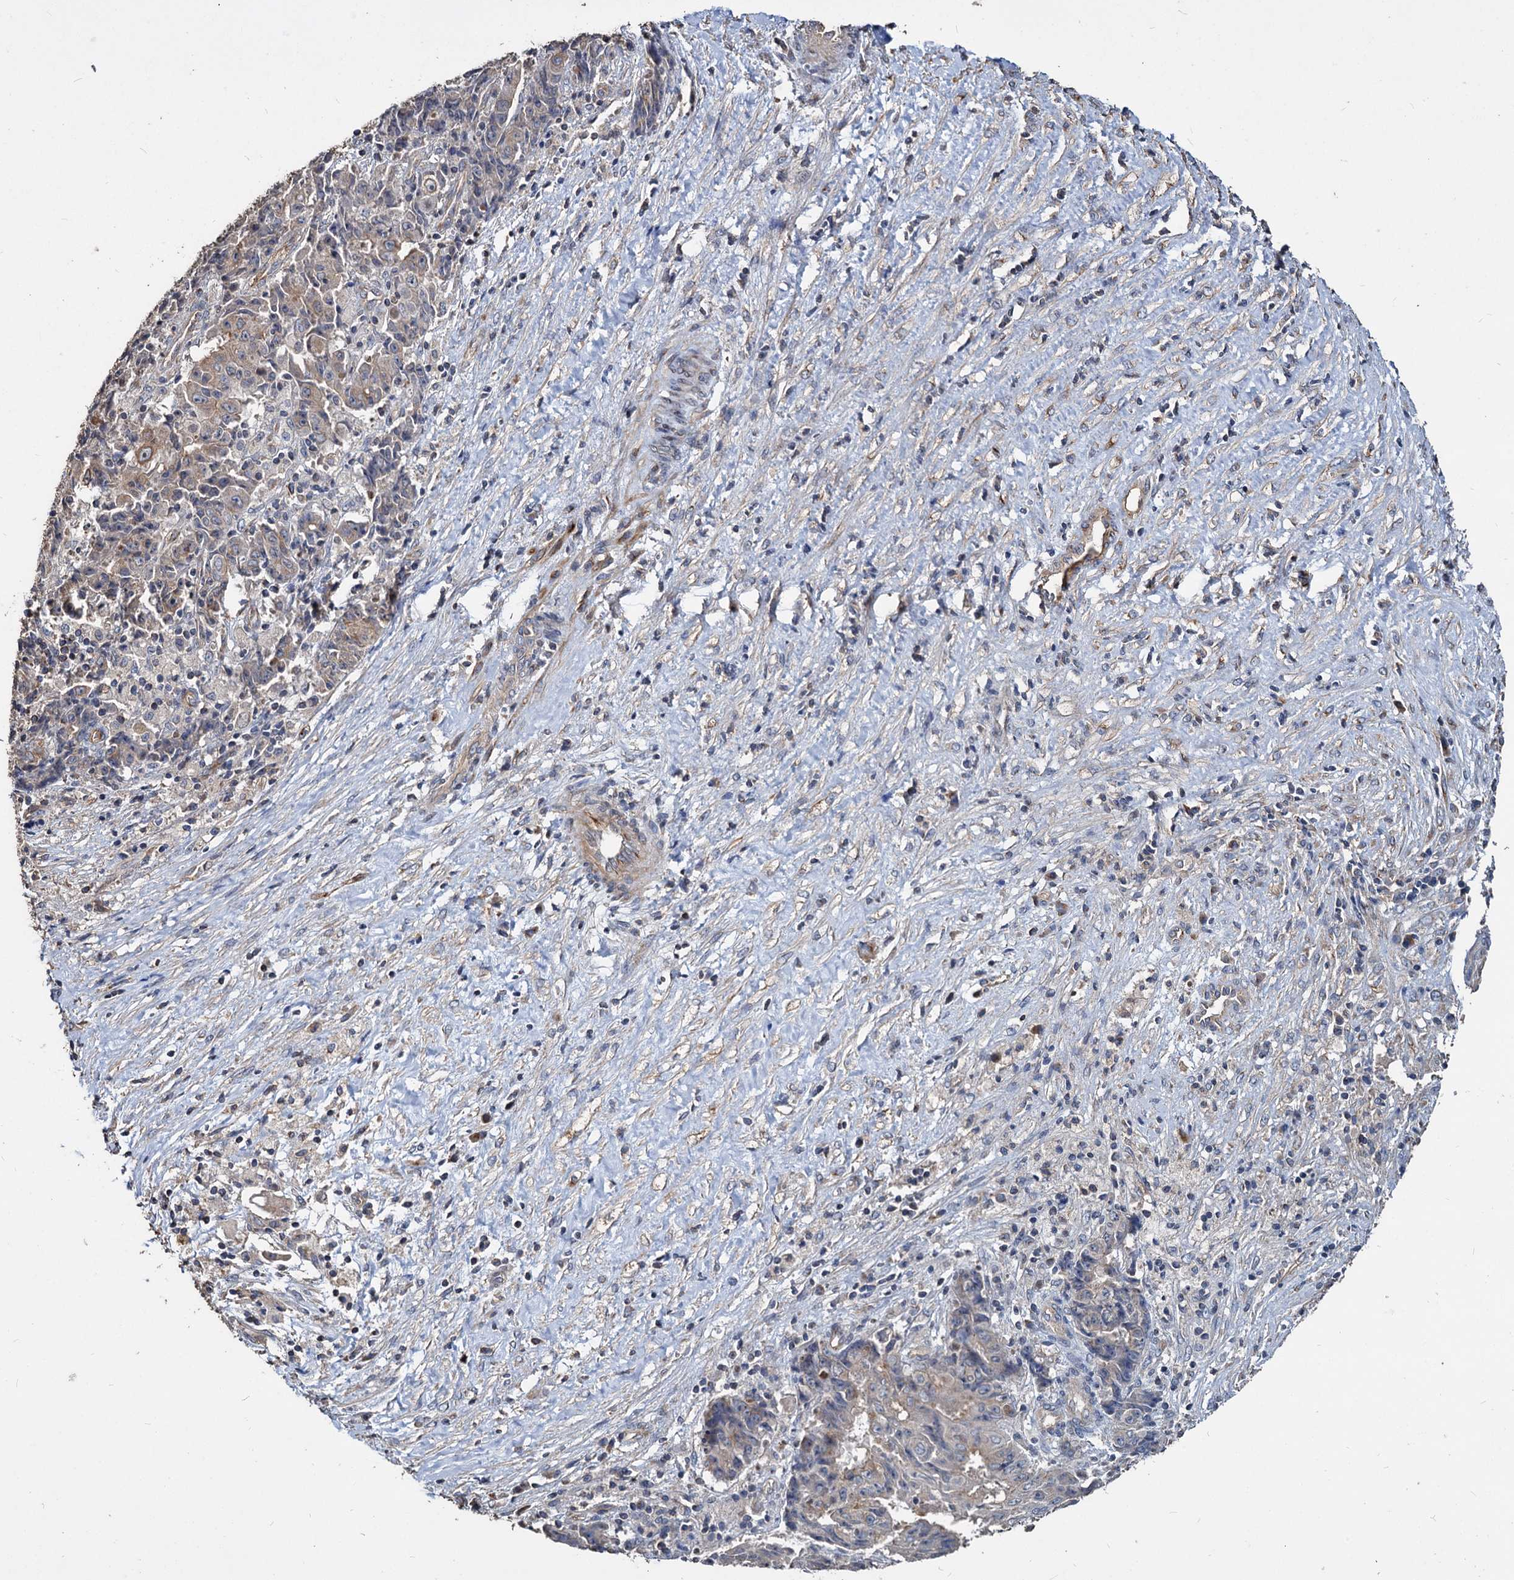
{"staining": {"intensity": "weak", "quantity": "<25%", "location": "cytoplasmic/membranous"}, "tissue": "ovarian cancer", "cell_type": "Tumor cells", "image_type": "cancer", "snomed": [{"axis": "morphology", "description": "Carcinoma, endometroid"}, {"axis": "topography", "description": "Ovary"}], "caption": "The micrograph shows no staining of tumor cells in ovarian cancer (endometroid carcinoma). (DAB (3,3'-diaminobenzidine) immunohistochemistry (IHC) with hematoxylin counter stain).", "gene": "DEPDC4", "patient": {"sex": "female", "age": 42}}